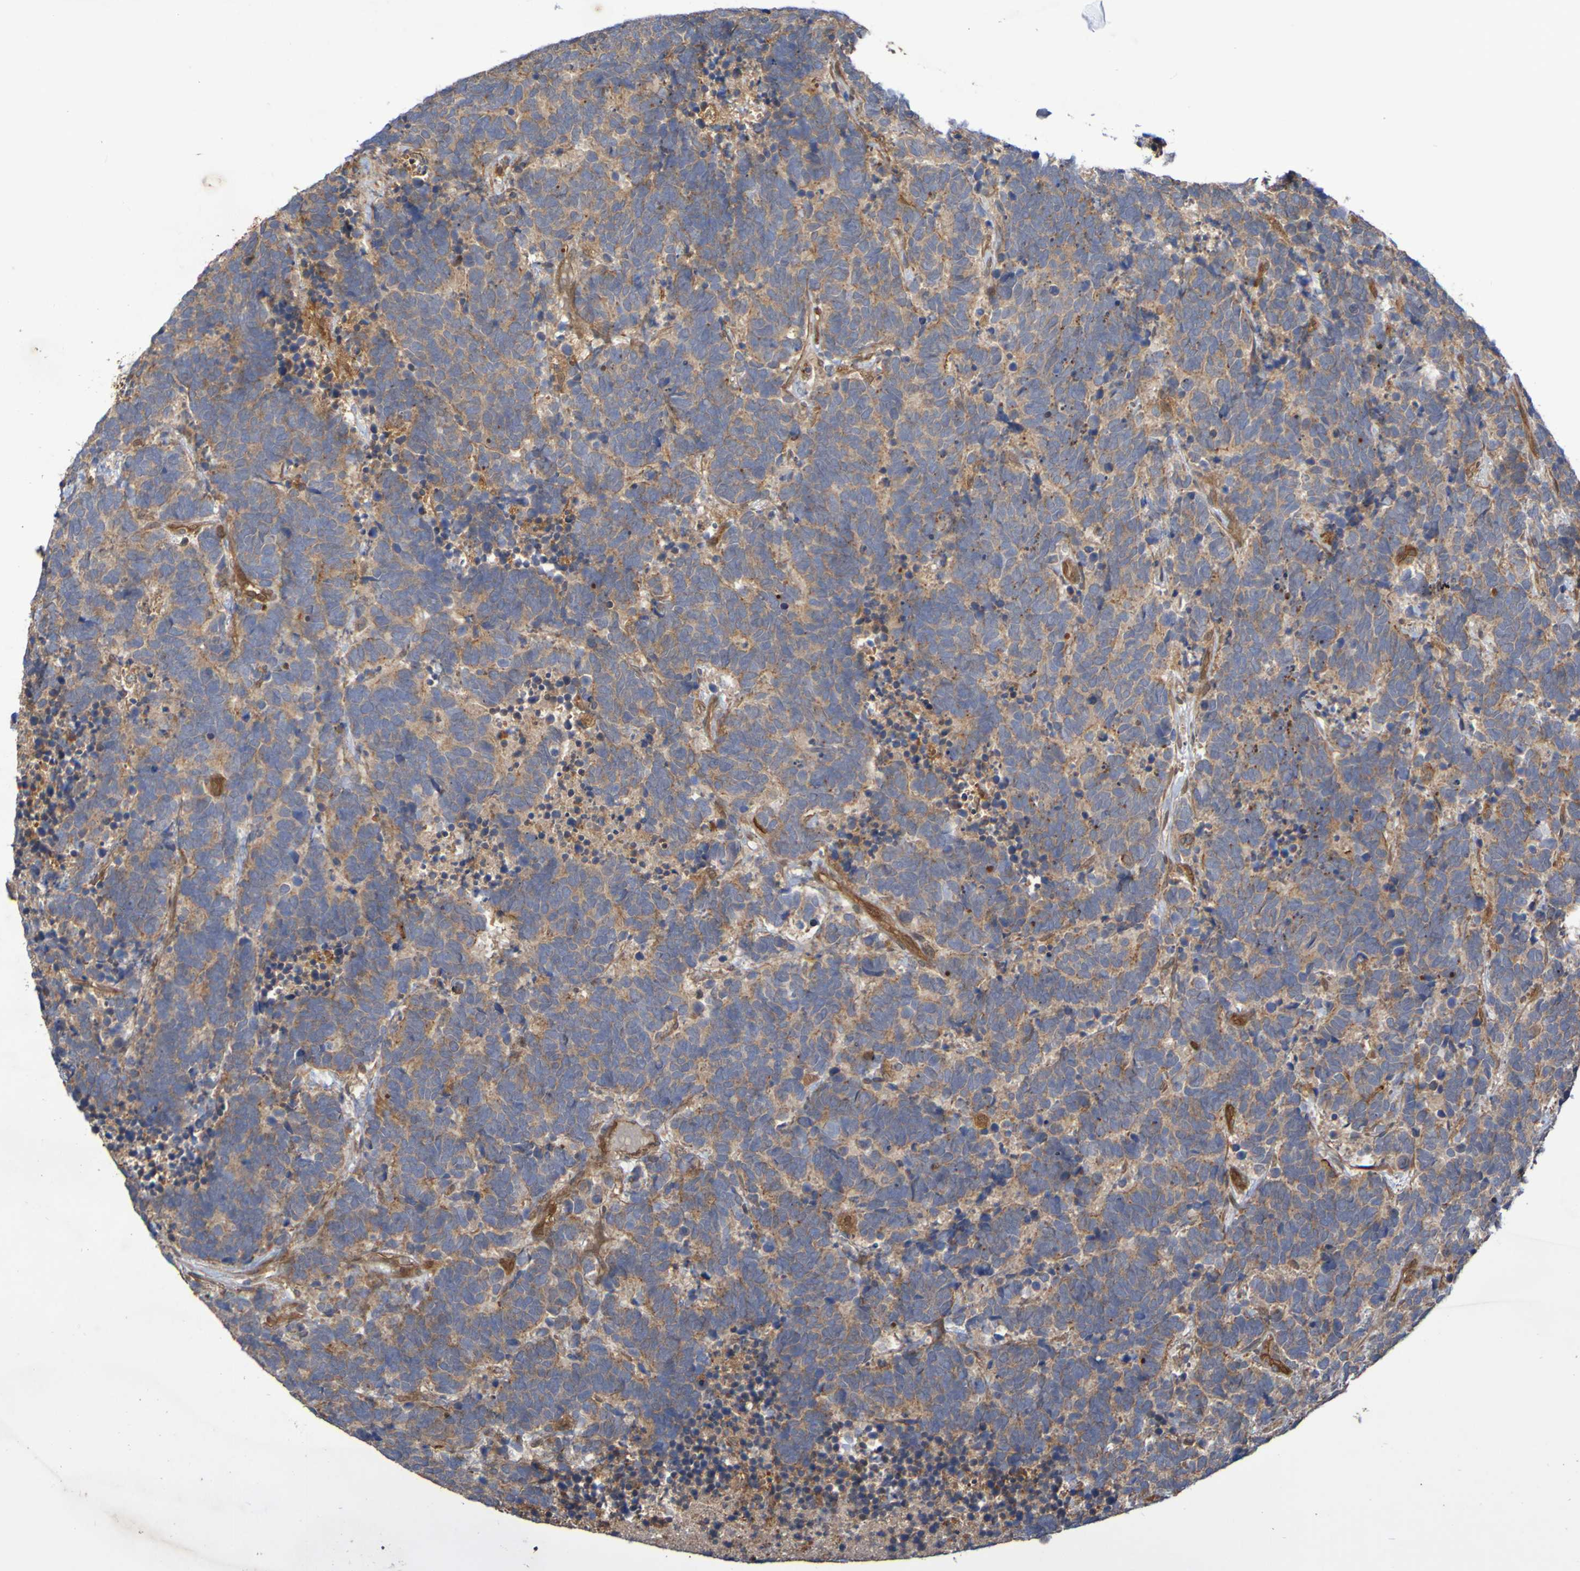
{"staining": {"intensity": "weak", "quantity": ">75%", "location": "cytoplasmic/membranous"}, "tissue": "carcinoid", "cell_type": "Tumor cells", "image_type": "cancer", "snomed": [{"axis": "morphology", "description": "Carcinoma, NOS"}, {"axis": "morphology", "description": "Carcinoid, malignant, NOS"}, {"axis": "topography", "description": "Urinary bladder"}], "caption": "The image reveals immunohistochemical staining of carcinoid (malignant). There is weak cytoplasmic/membranous positivity is seen in about >75% of tumor cells.", "gene": "SERPINB6", "patient": {"sex": "male", "age": 57}}